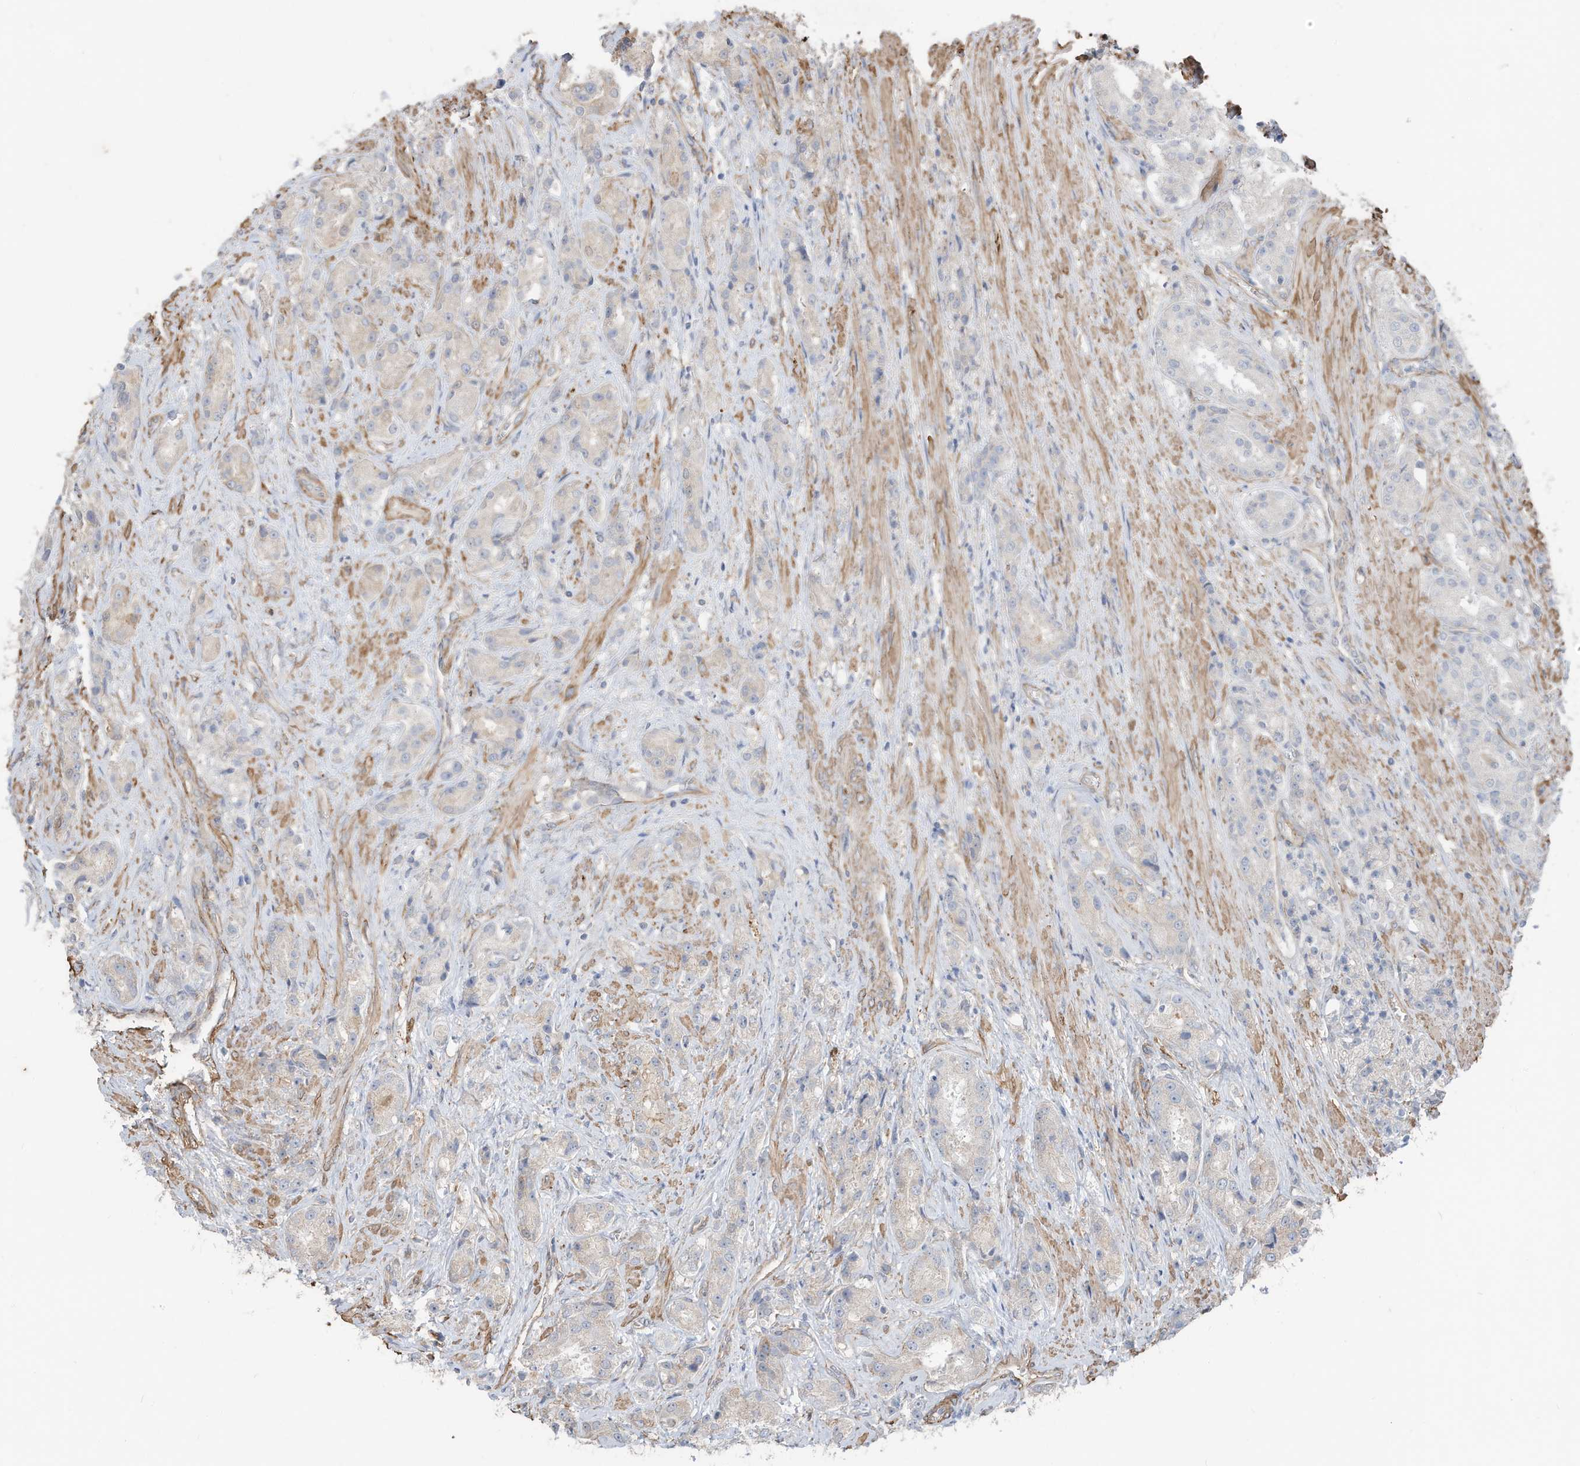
{"staining": {"intensity": "negative", "quantity": "none", "location": "none"}, "tissue": "prostate cancer", "cell_type": "Tumor cells", "image_type": "cancer", "snomed": [{"axis": "morphology", "description": "Adenocarcinoma, High grade"}, {"axis": "topography", "description": "Prostate"}], "caption": "There is no significant staining in tumor cells of prostate cancer (adenocarcinoma (high-grade)).", "gene": "SLC17A7", "patient": {"sex": "male", "age": 60}}